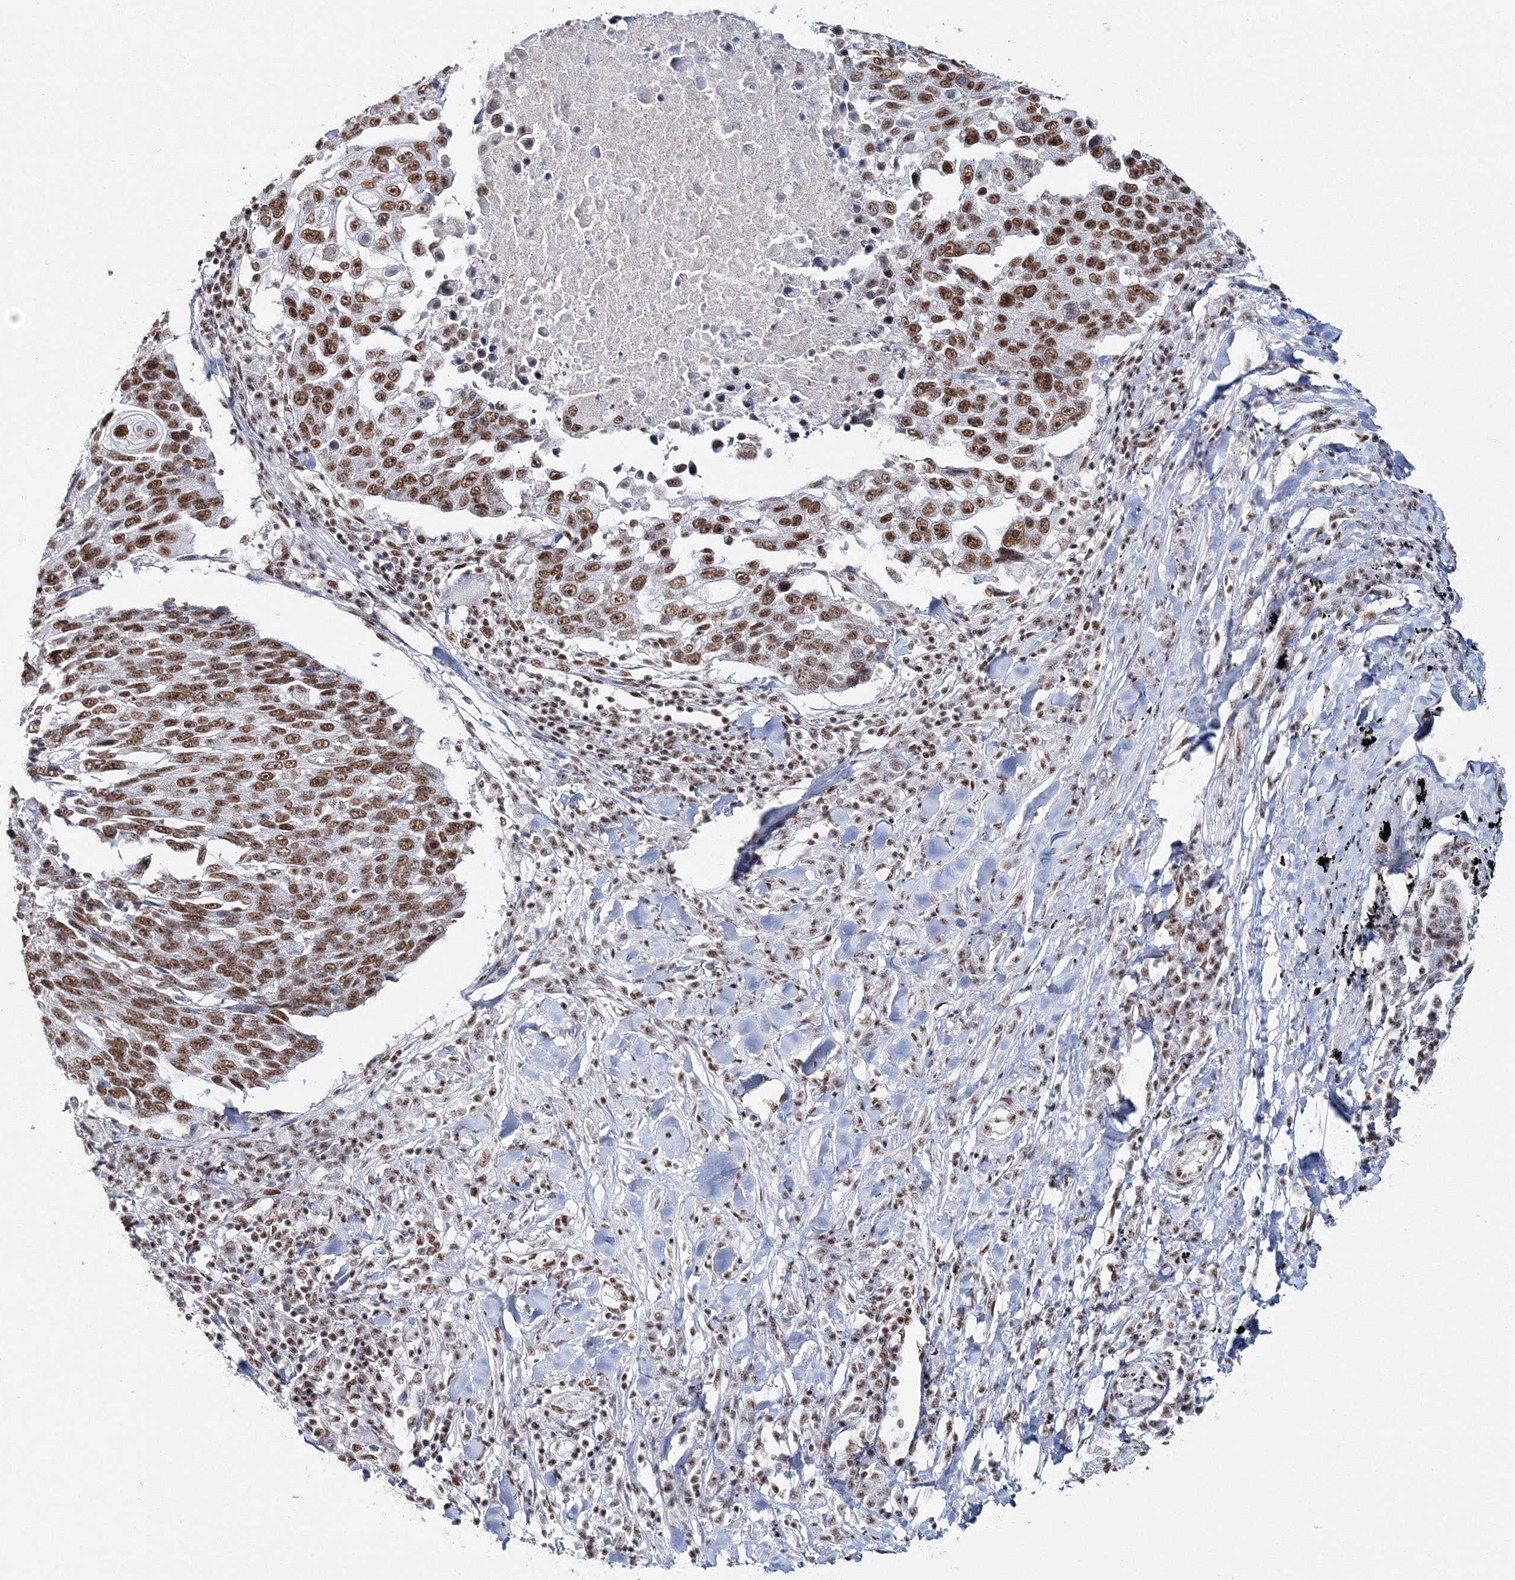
{"staining": {"intensity": "moderate", "quantity": ">75%", "location": "nuclear"}, "tissue": "lung cancer", "cell_type": "Tumor cells", "image_type": "cancer", "snomed": [{"axis": "morphology", "description": "Squamous cell carcinoma, NOS"}, {"axis": "topography", "description": "Lung"}], "caption": "The immunohistochemical stain labels moderate nuclear expression in tumor cells of lung squamous cell carcinoma tissue. Using DAB (brown) and hematoxylin (blue) stains, captured at high magnification using brightfield microscopy.", "gene": "QRICH1", "patient": {"sex": "male", "age": 66}}